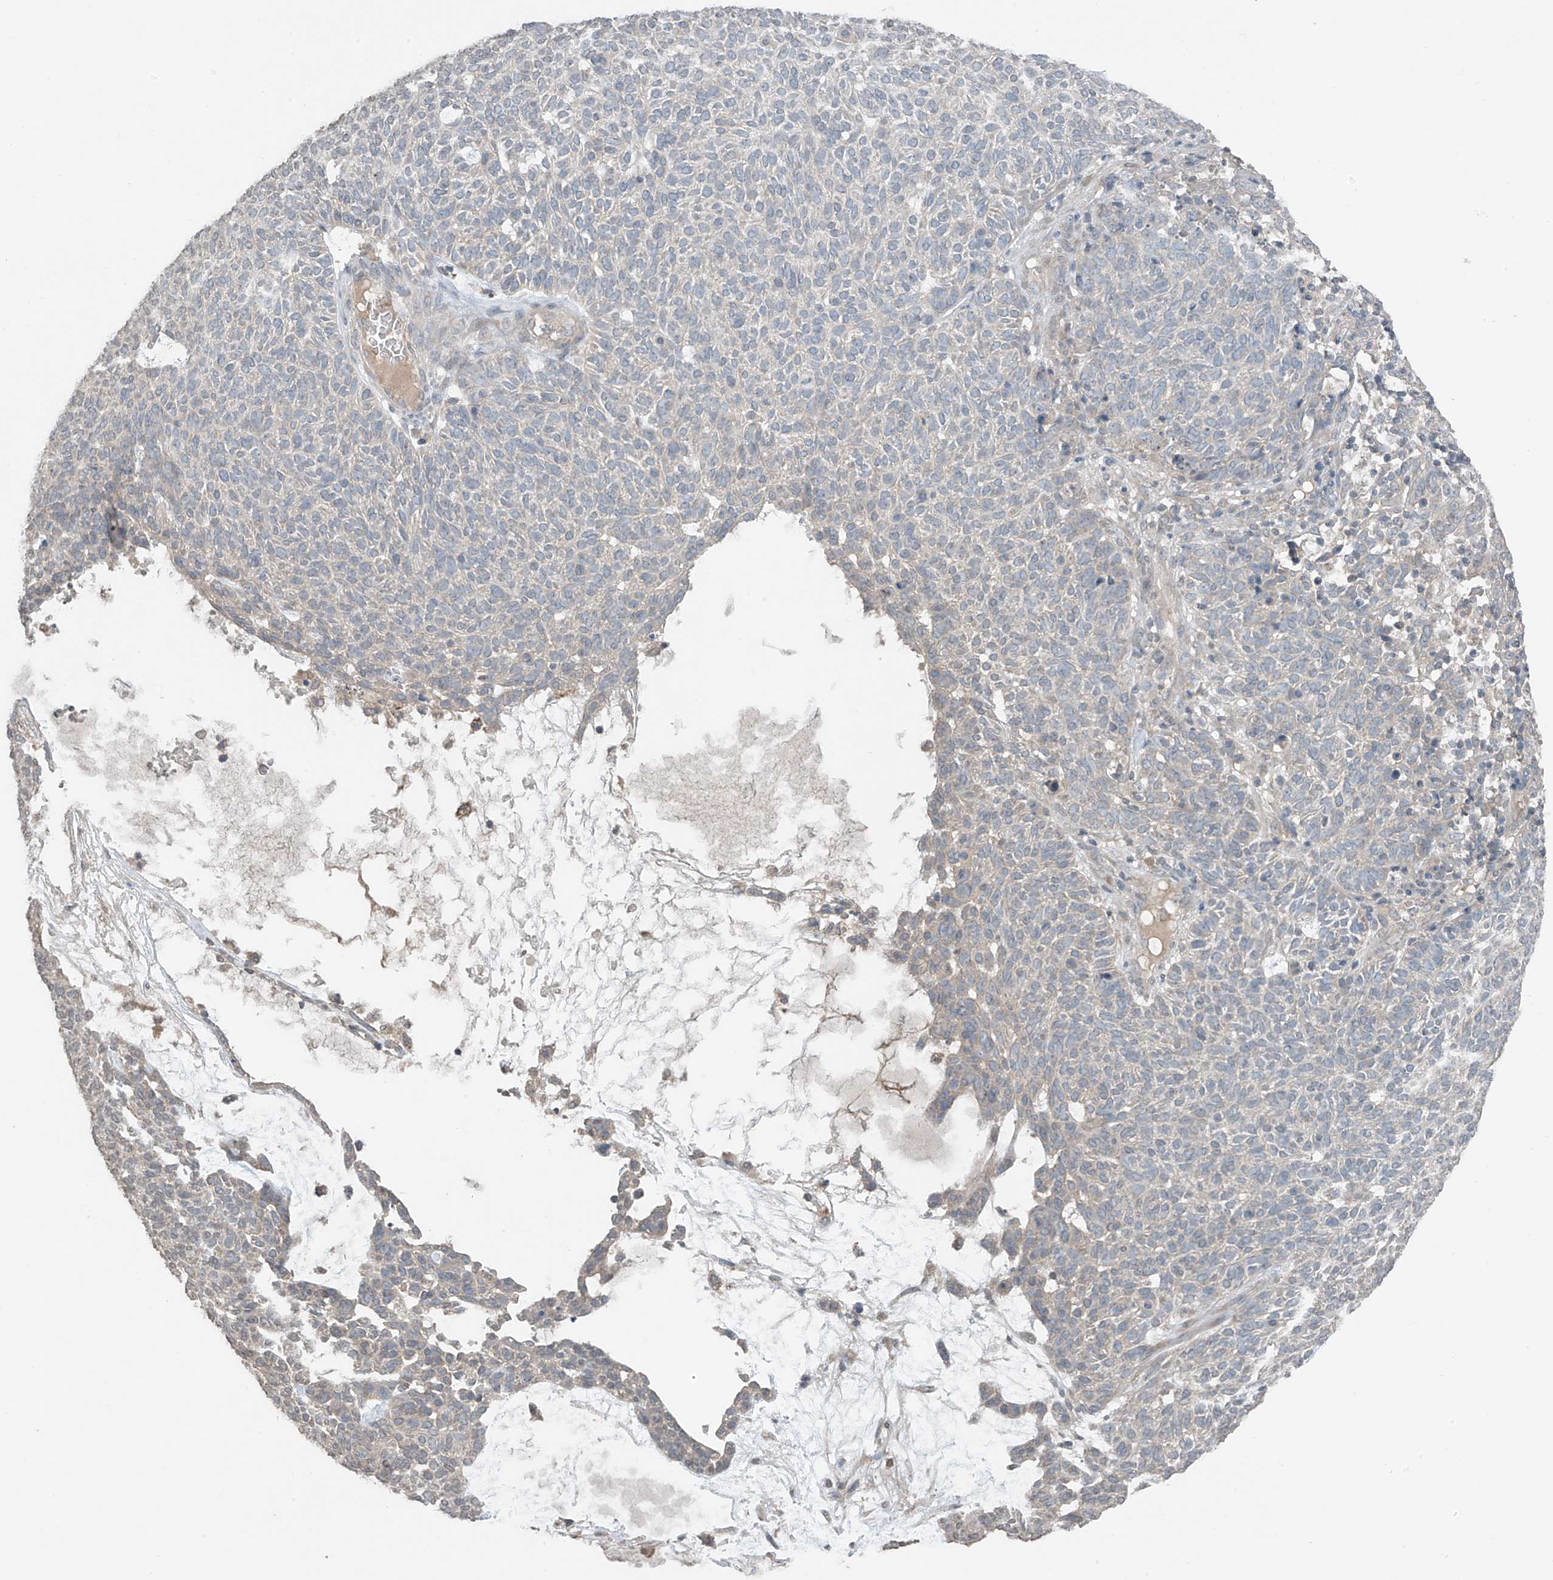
{"staining": {"intensity": "negative", "quantity": "none", "location": "none"}, "tissue": "skin cancer", "cell_type": "Tumor cells", "image_type": "cancer", "snomed": [{"axis": "morphology", "description": "Squamous cell carcinoma, NOS"}, {"axis": "topography", "description": "Skin"}], "caption": "Image shows no protein expression in tumor cells of skin cancer tissue.", "gene": "HOXA11", "patient": {"sex": "female", "age": 90}}